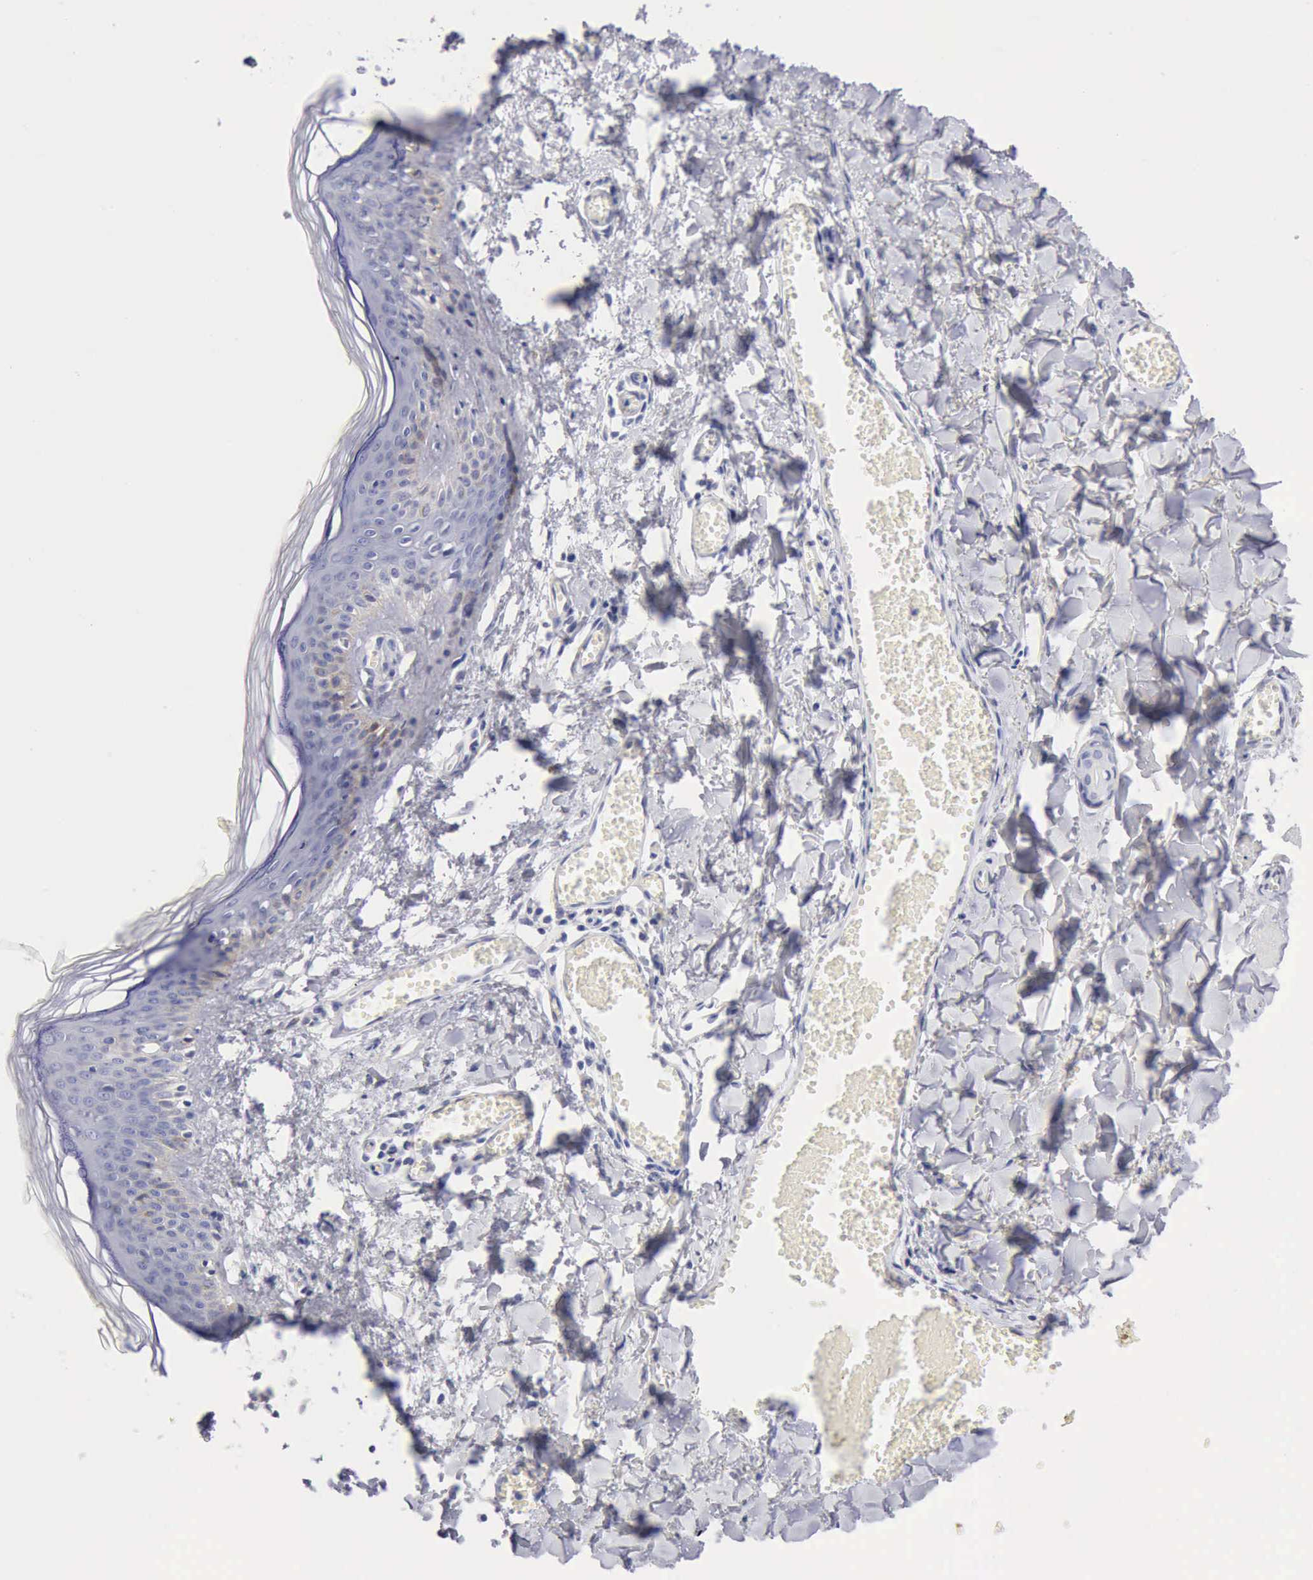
{"staining": {"intensity": "negative", "quantity": "none", "location": "none"}, "tissue": "skin", "cell_type": "Fibroblasts", "image_type": "normal", "snomed": [{"axis": "morphology", "description": "Normal tissue, NOS"}, {"axis": "morphology", "description": "Sarcoma, NOS"}, {"axis": "topography", "description": "Skin"}, {"axis": "topography", "description": "Soft tissue"}], "caption": "Immunohistochemical staining of benign human skin exhibits no significant staining in fibroblasts.", "gene": "ANGEL1", "patient": {"sex": "female", "age": 51}}